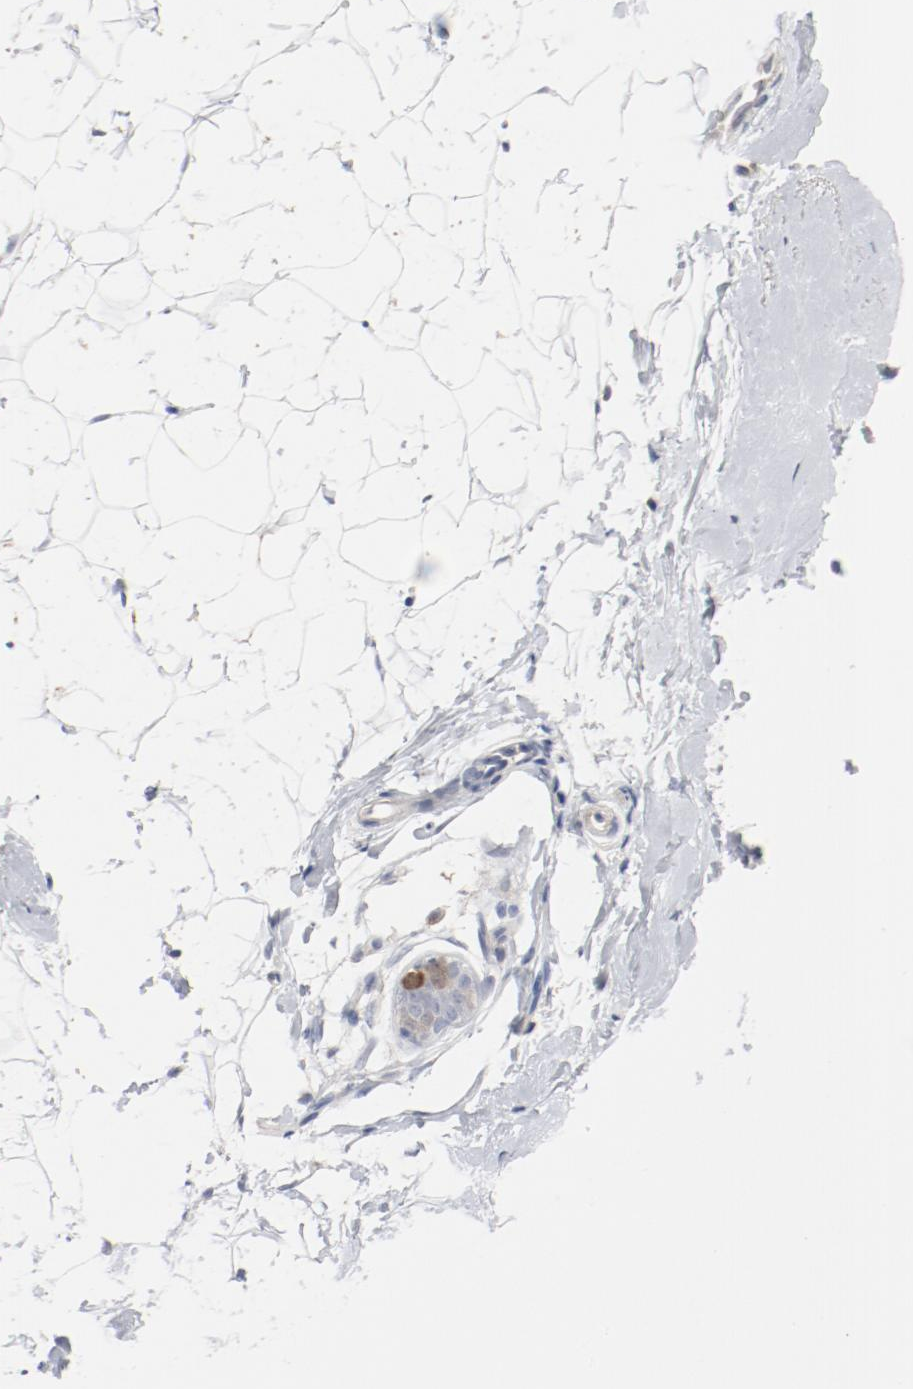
{"staining": {"intensity": "negative", "quantity": "none", "location": "none"}, "tissue": "breast", "cell_type": "Adipocytes", "image_type": "normal", "snomed": [{"axis": "morphology", "description": "Normal tissue, NOS"}, {"axis": "topography", "description": "Breast"}], "caption": "This is an IHC micrograph of normal breast. There is no staining in adipocytes.", "gene": "CDK1", "patient": {"sex": "female", "age": 22}}